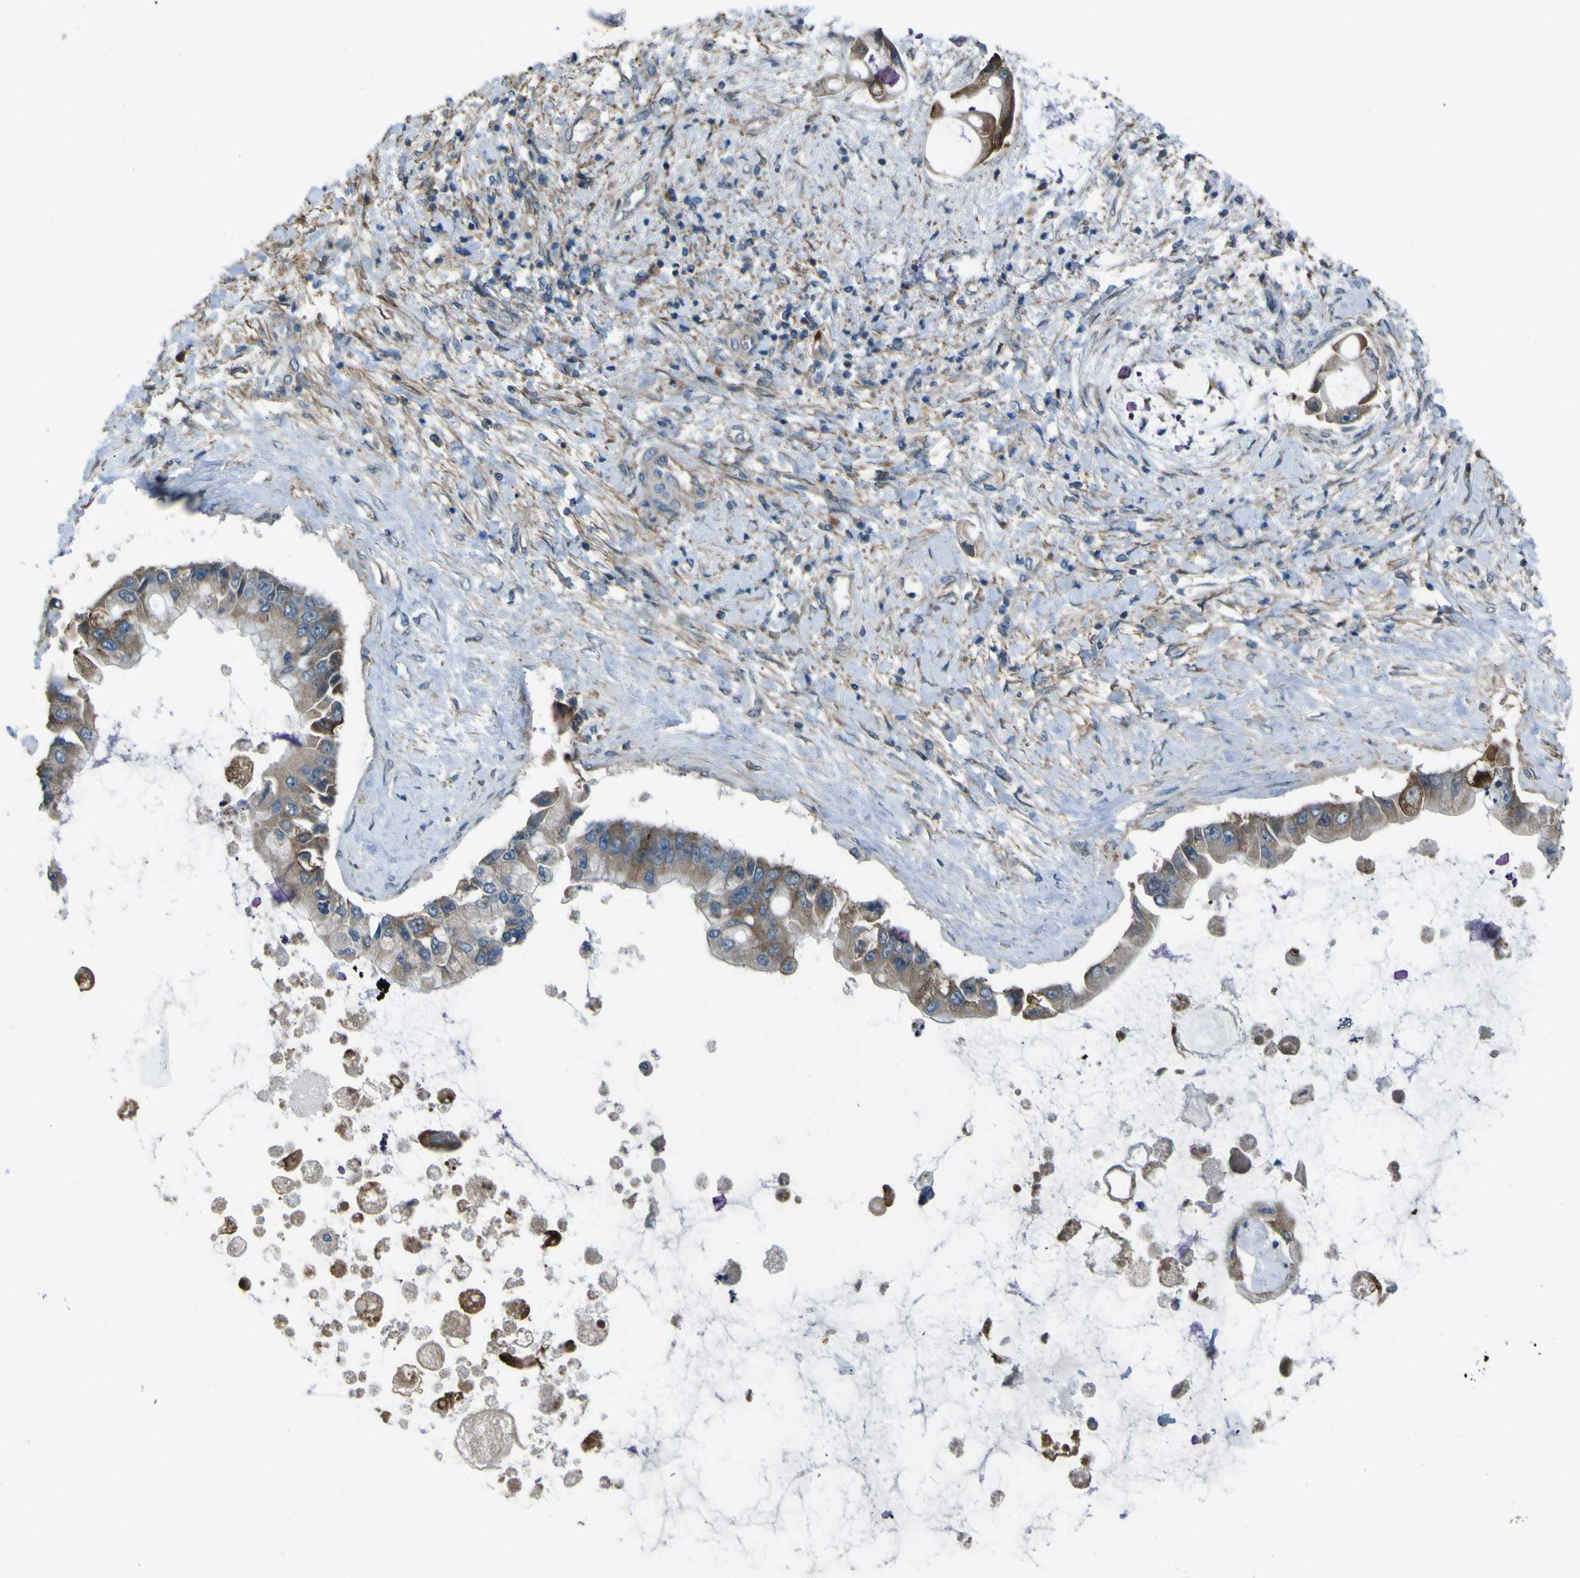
{"staining": {"intensity": "moderate", "quantity": ">75%", "location": "cytoplasmic/membranous"}, "tissue": "liver cancer", "cell_type": "Tumor cells", "image_type": "cancer", "snomed": [{"axis": "morphology", "description": "Cholangiocarcinoma"}, {"axis": "topography", "description": "Liver"}], "caption": "Immunohistochemistry (IHC) histopathology image of liver cancer stained for a protein (brown), which exhibits medium levels of moderate cytoplasmic/membranous expression in about >75% of tumor cells.", "gene": "NAALADL2", "patient": {"sex": "male", "age": 50}}